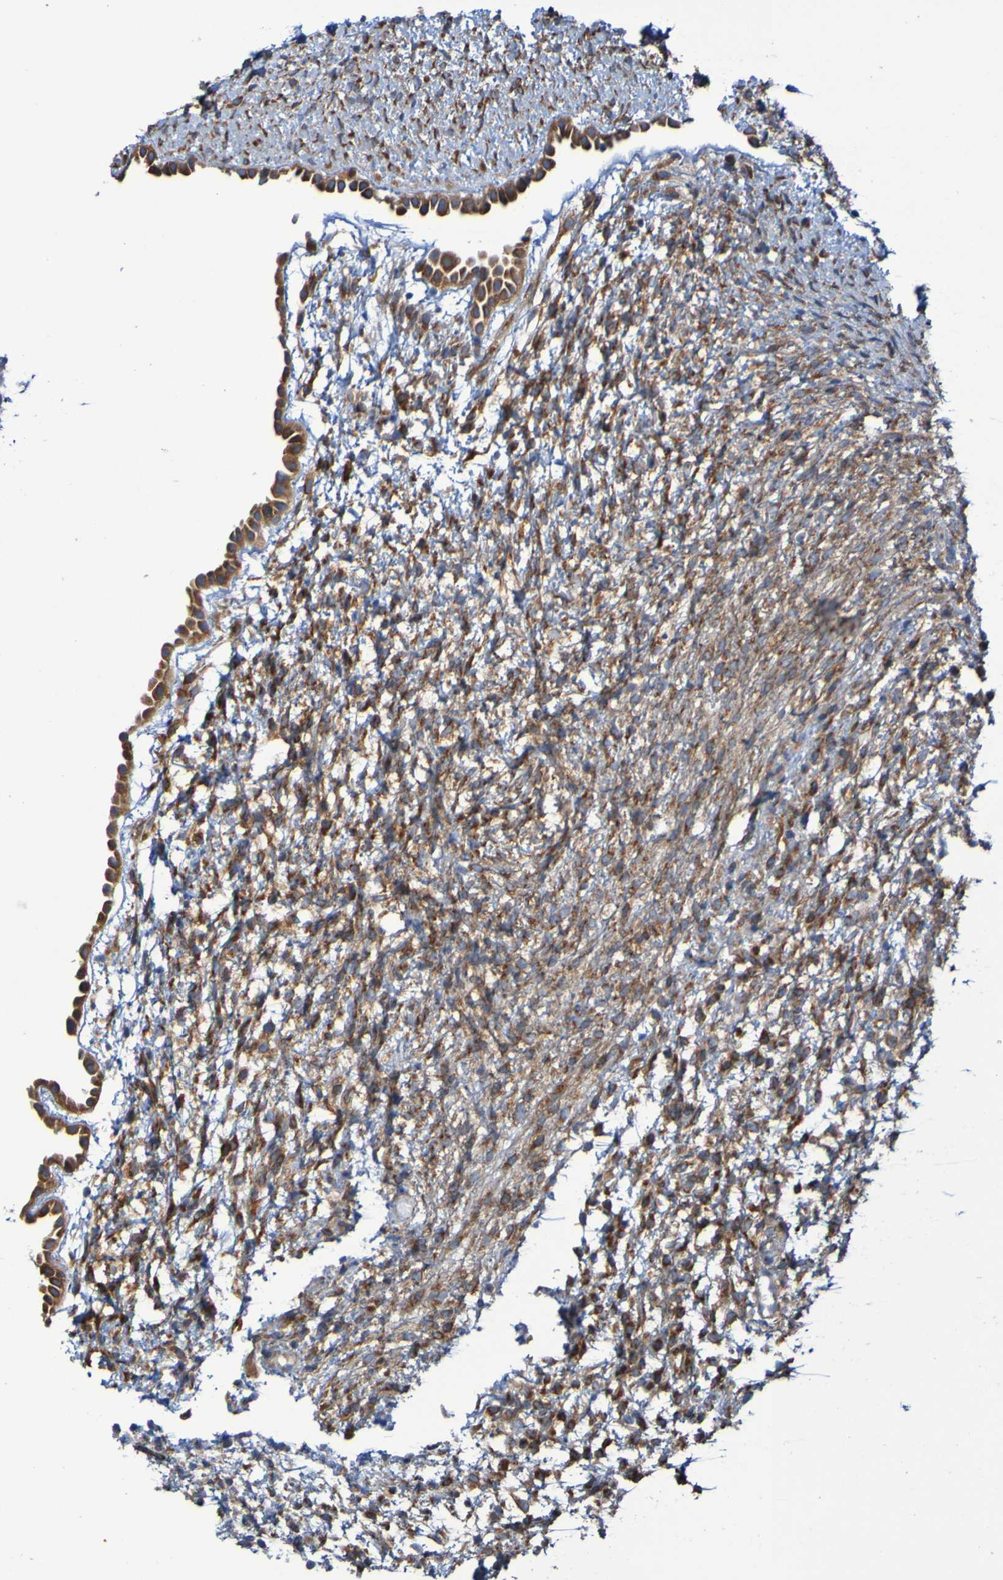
{"staining": {"intensity": "strong", "quantity": ">75%", "location": "cytoplasmic/membranous"}, "tissue": "ovary", "cell_type": "Follicle cells", "image_type": "normal", "snomed": [{"axis": "morphology", "description": "Normal tissue, NOS"}, {"axis": "morphology", "description": "Cyst, NOS"}, {"axis": "topography", "description": "Ovary"}], "caption": "Ovary was stained to show a protein in brown. There is high levels of strong cytoplasmic/membranous staining in approximately >75% of follicle cells. (brown staining indicates protein expression, while blue staining denotes nuclei).", "gene": "FKBP3", "patient": {"sex": "female", "age": 18}}